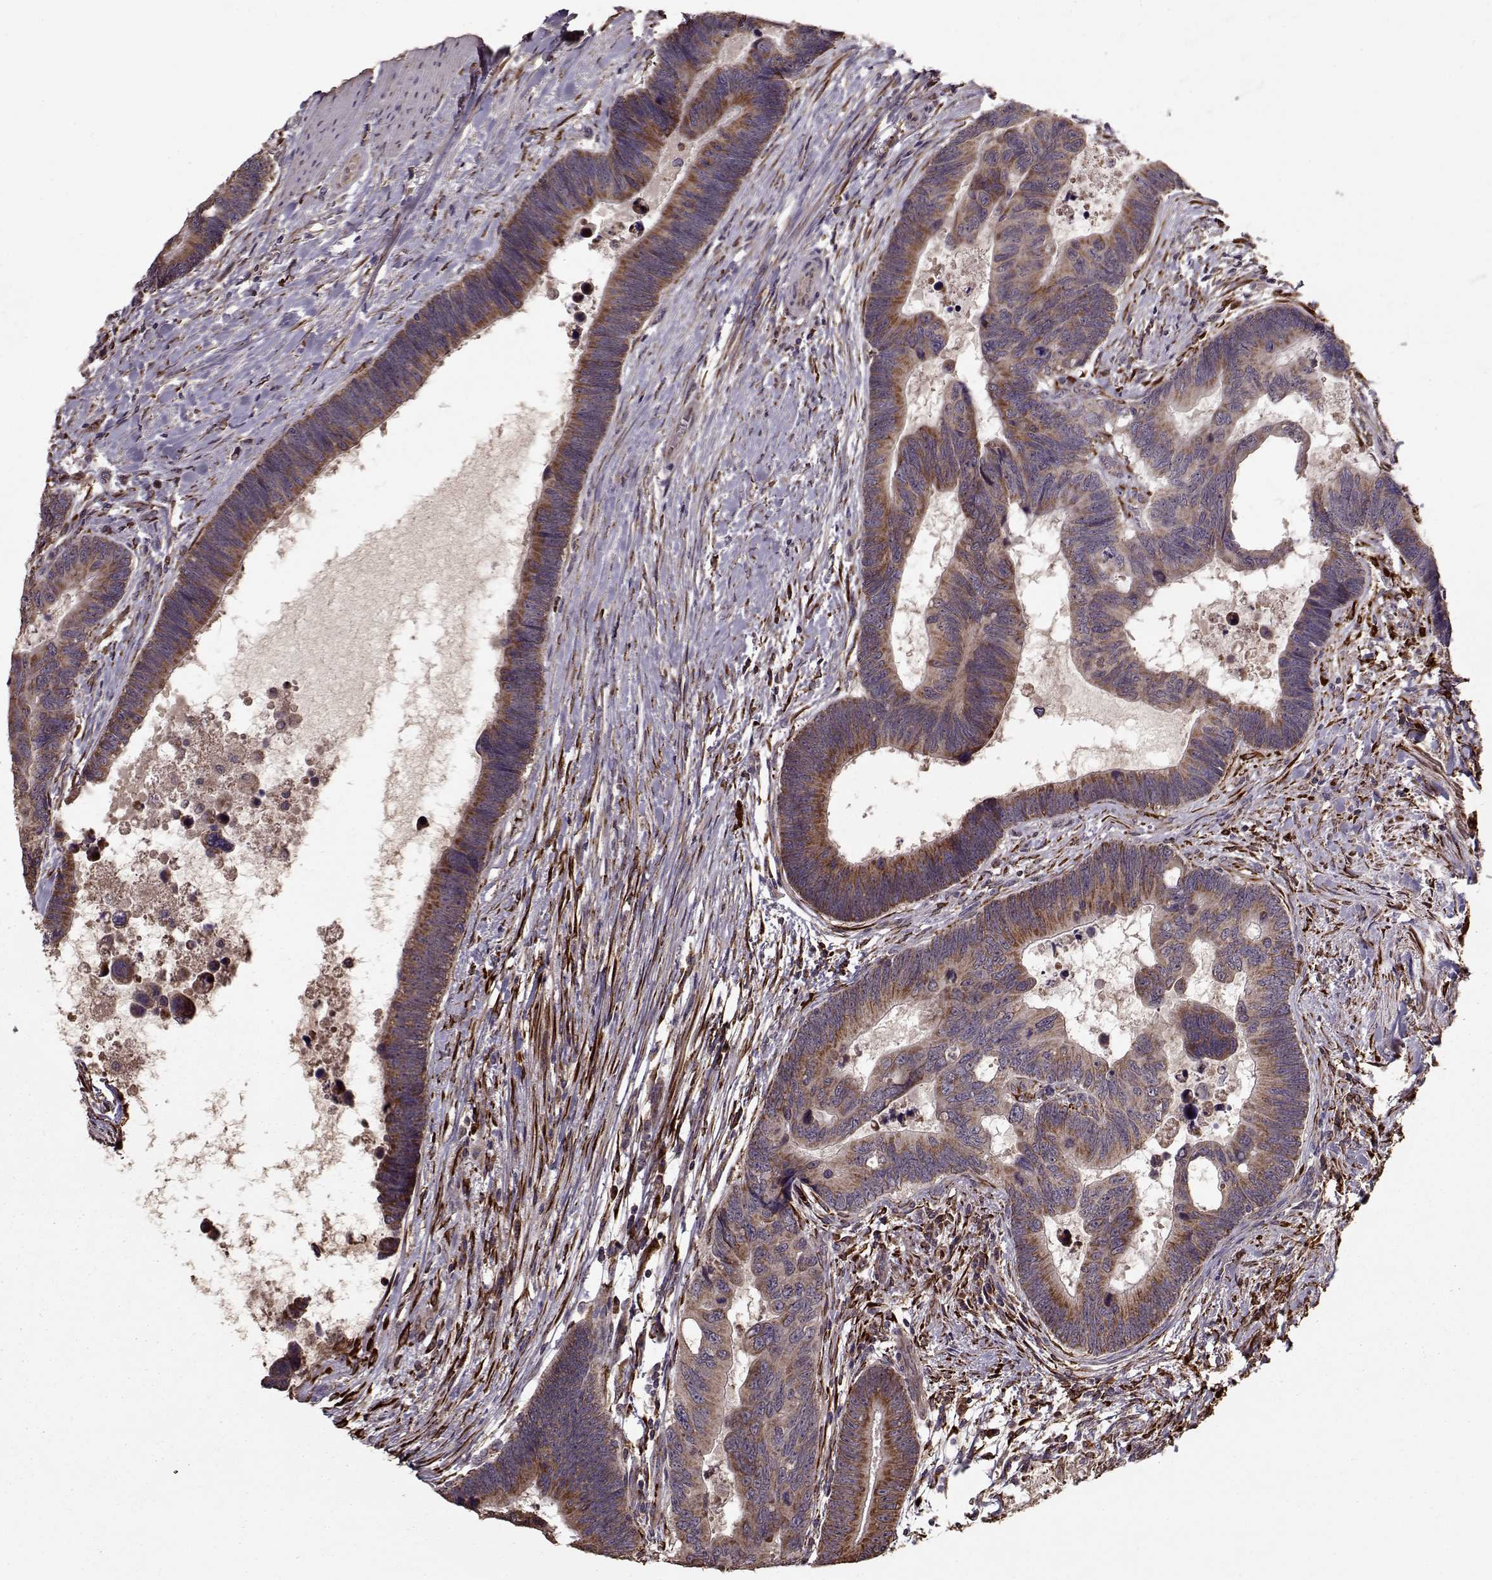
{"staining": {"intensity": "moderate", "quantity": ">75%", "location": "cytoplasmic/membranous"}, "tissue": "colorectal cancer", "cell_type": "Tumor cells", "image_type": "cancer", "snomed": [{"axis": "morphology", "description": "Adenocarcinoma, NOS"}, {"axis": "topography", "description": "Colon"}], "caption": "Immunohistochemical staining of human colorectal adenocarcinoma demonstrates medium levels of moderate cytoplasmic/membranous protein positivity in about >75% of tumor cells.", "gene": "IMMP1L", "patient": {"sex": "female", "age": 77}}